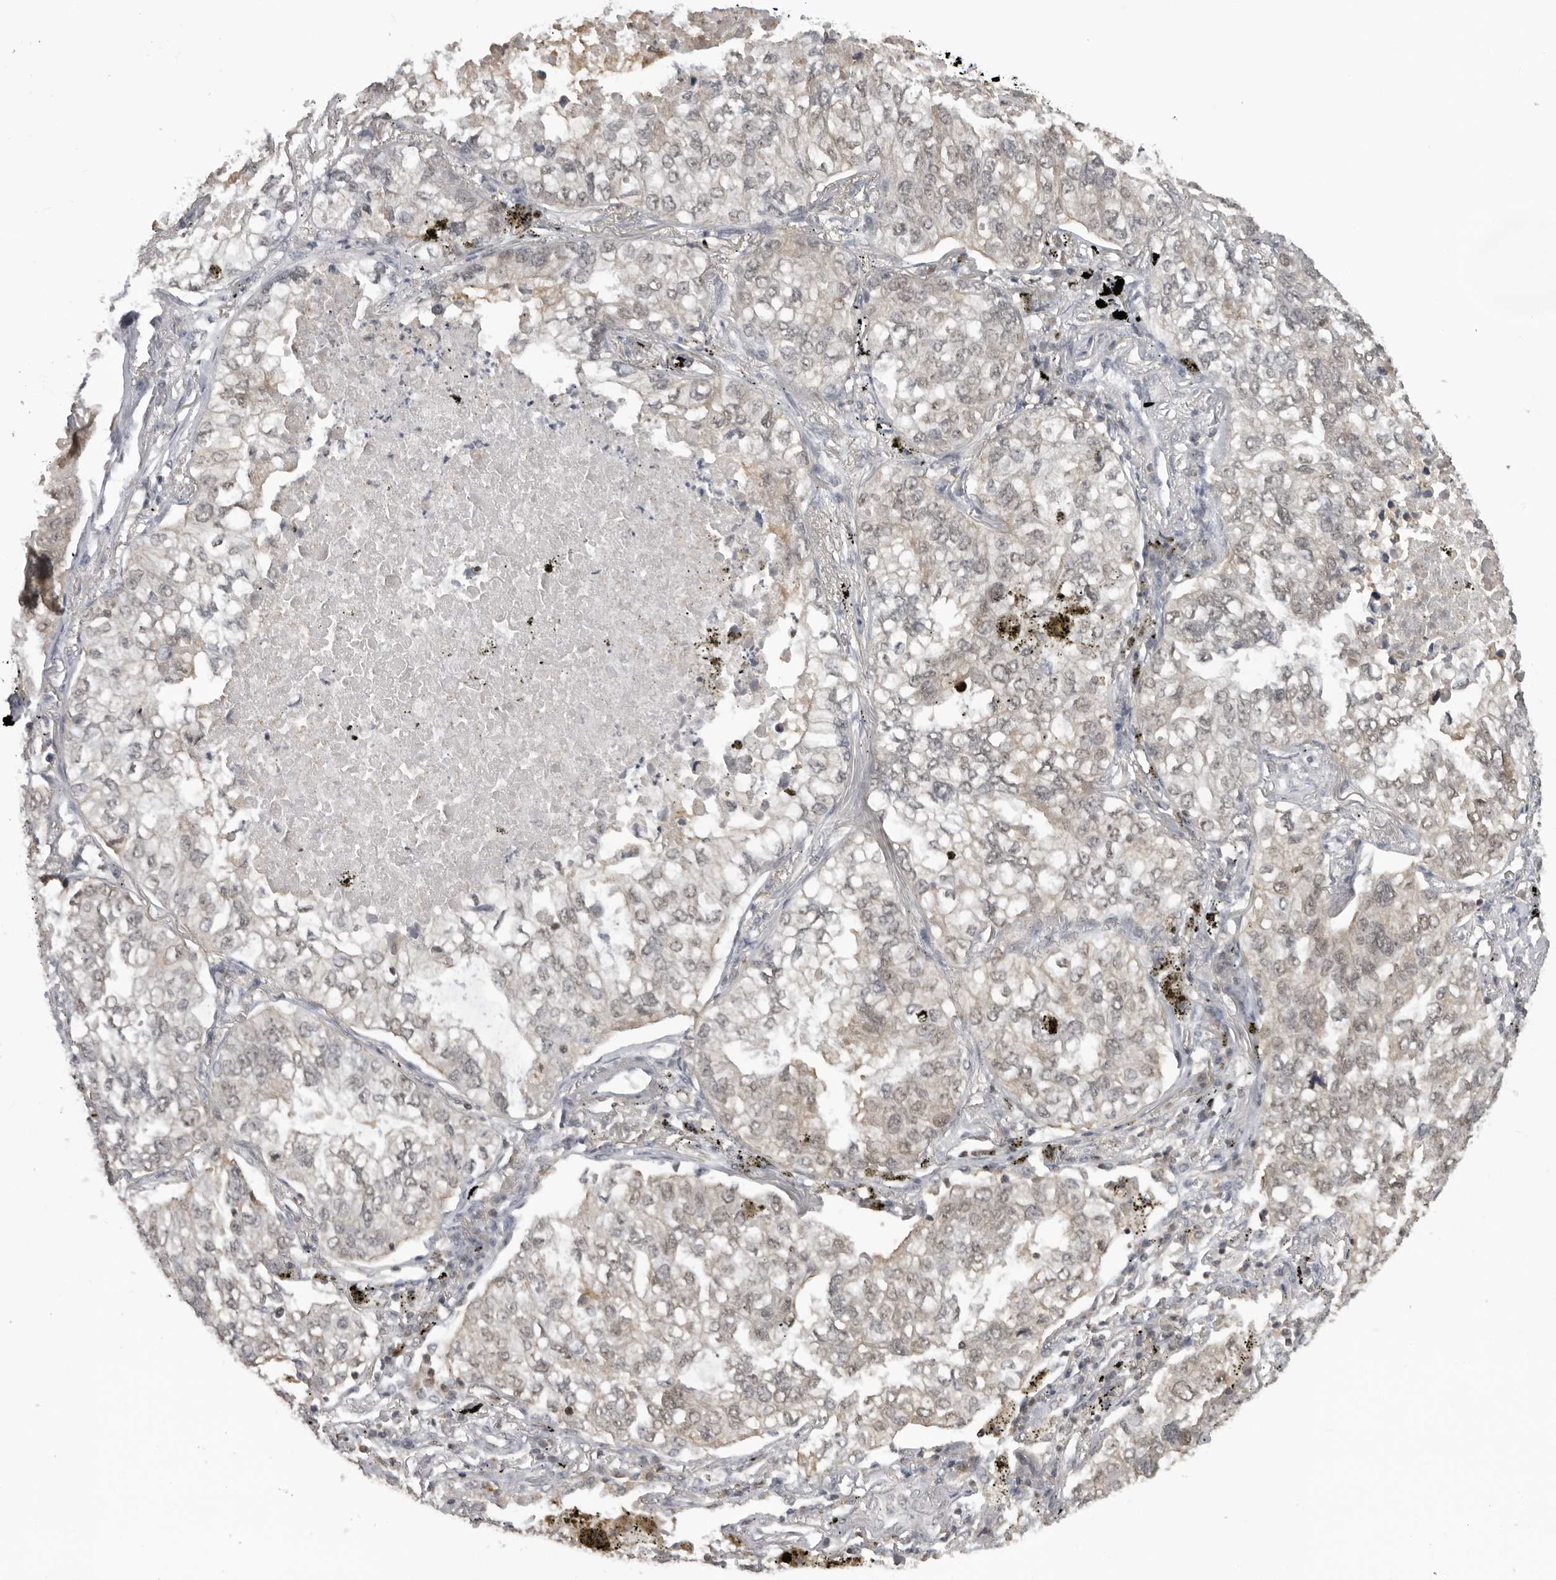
{"staining": {"intensity": "weak", "quantity": "<25%", "location": "cytoplasmic/membranous"}, "tissue": "lung cancer", "cell_type": "Tumor cells", "image_type": "cancer", "snomed": [{"axis": "morphology", "description": "Adenocarcinoma, NOS"}, {"axis": "topography", "description": "Lung"}], "caption": "Tumor cells are negative for brown protein staining in adenocarcinoma (lung).", "gene": "PDCL3", "patient": {"sex": "male", "age": 65}}